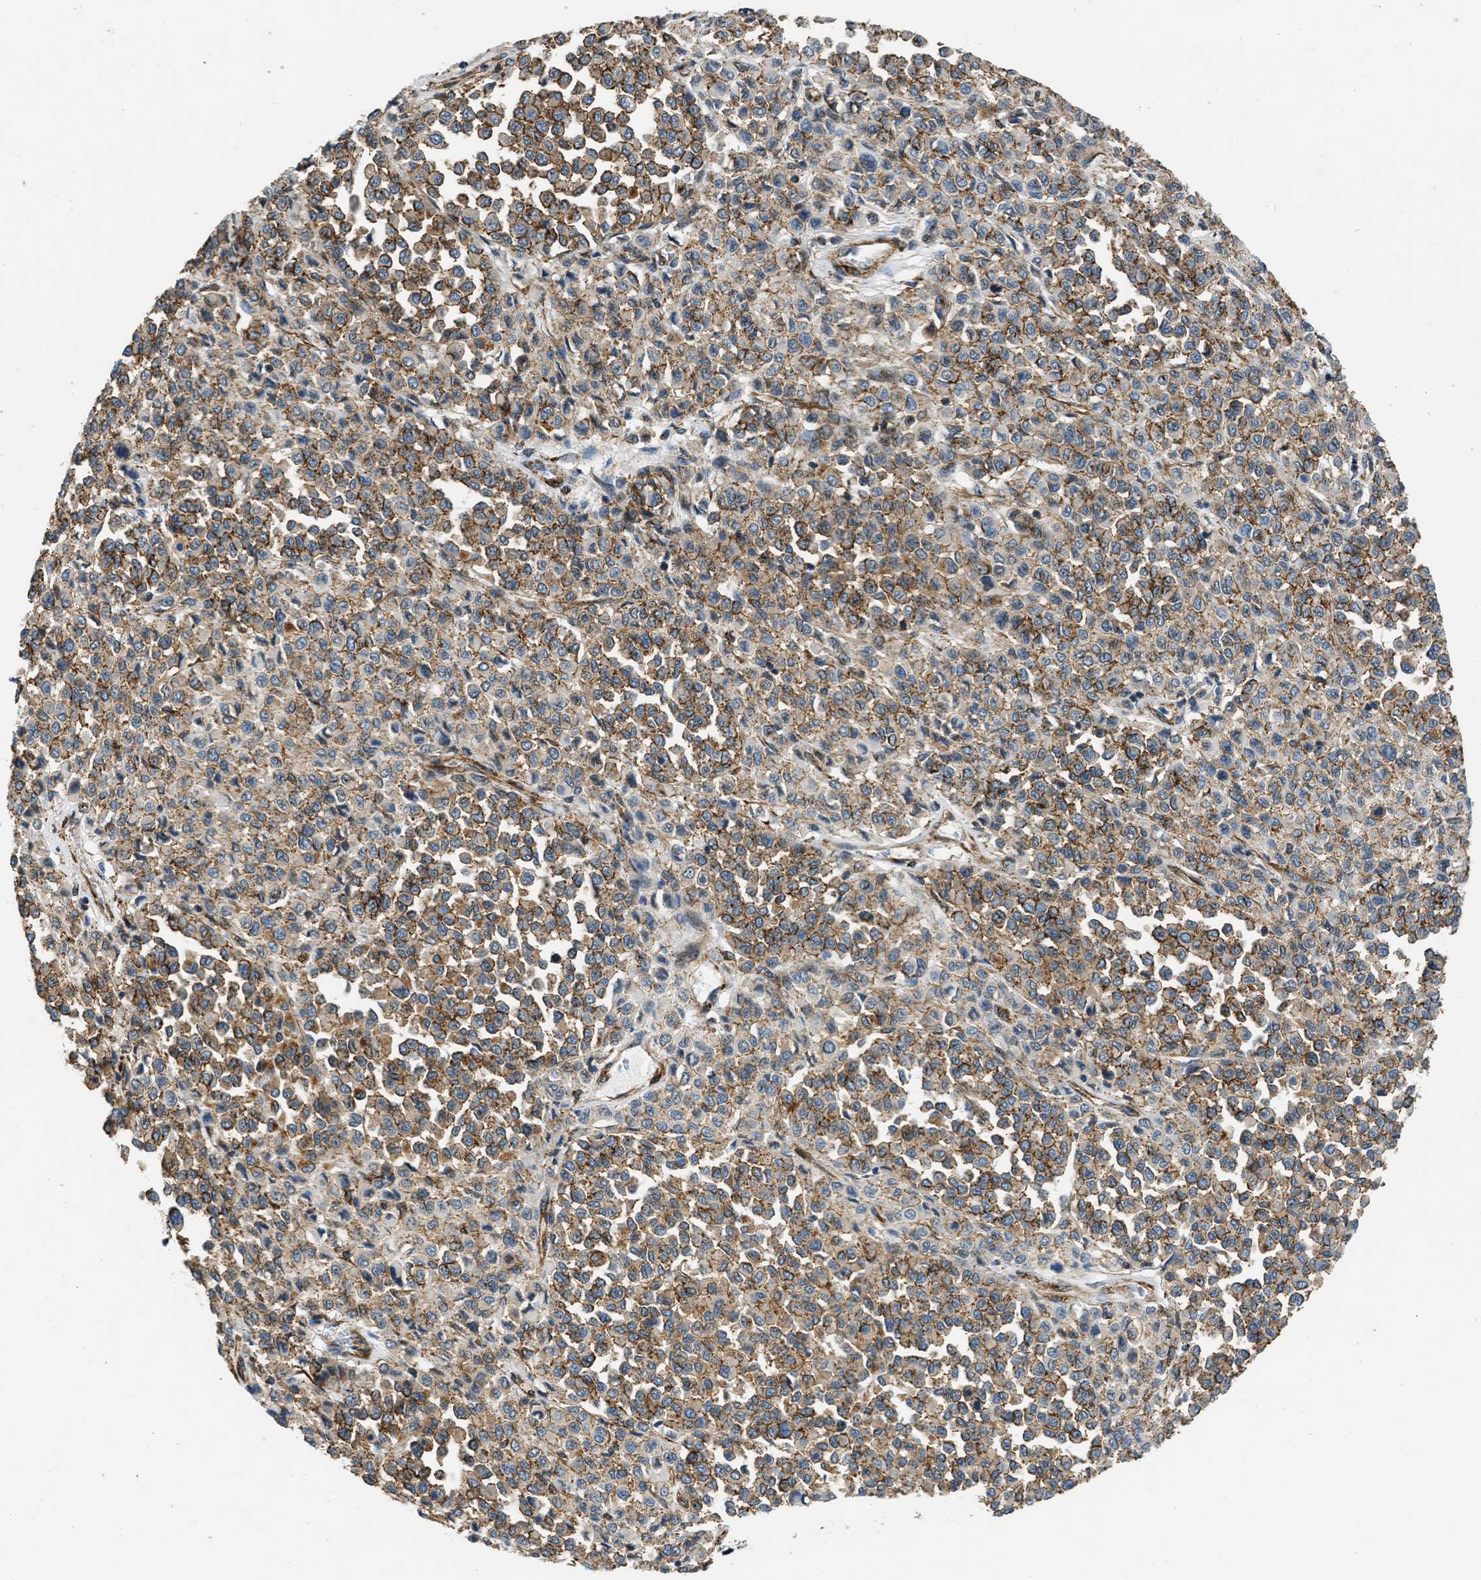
{"staining": {"intensity": "moderate", "quantity": ">75%", "location": "cytoplasmic/membranous"}, "tissue": "melanoma", "cell_type": "Tumor cells", "image_type": "cancer", "snomed": [{"axis": "morphology", "description": "Malignant melanoma, Metastatic site"}, {"axis": "topography", "description": "Pancreas"}], "caption": "Moderate cytoplasmic/membranous protein positivity is seen in approximately >75% of tumor cells in malignant melanoma (metastatic site).", "gene": "SEPTIN2", "patient": {"sex": "female", "age": 30}}